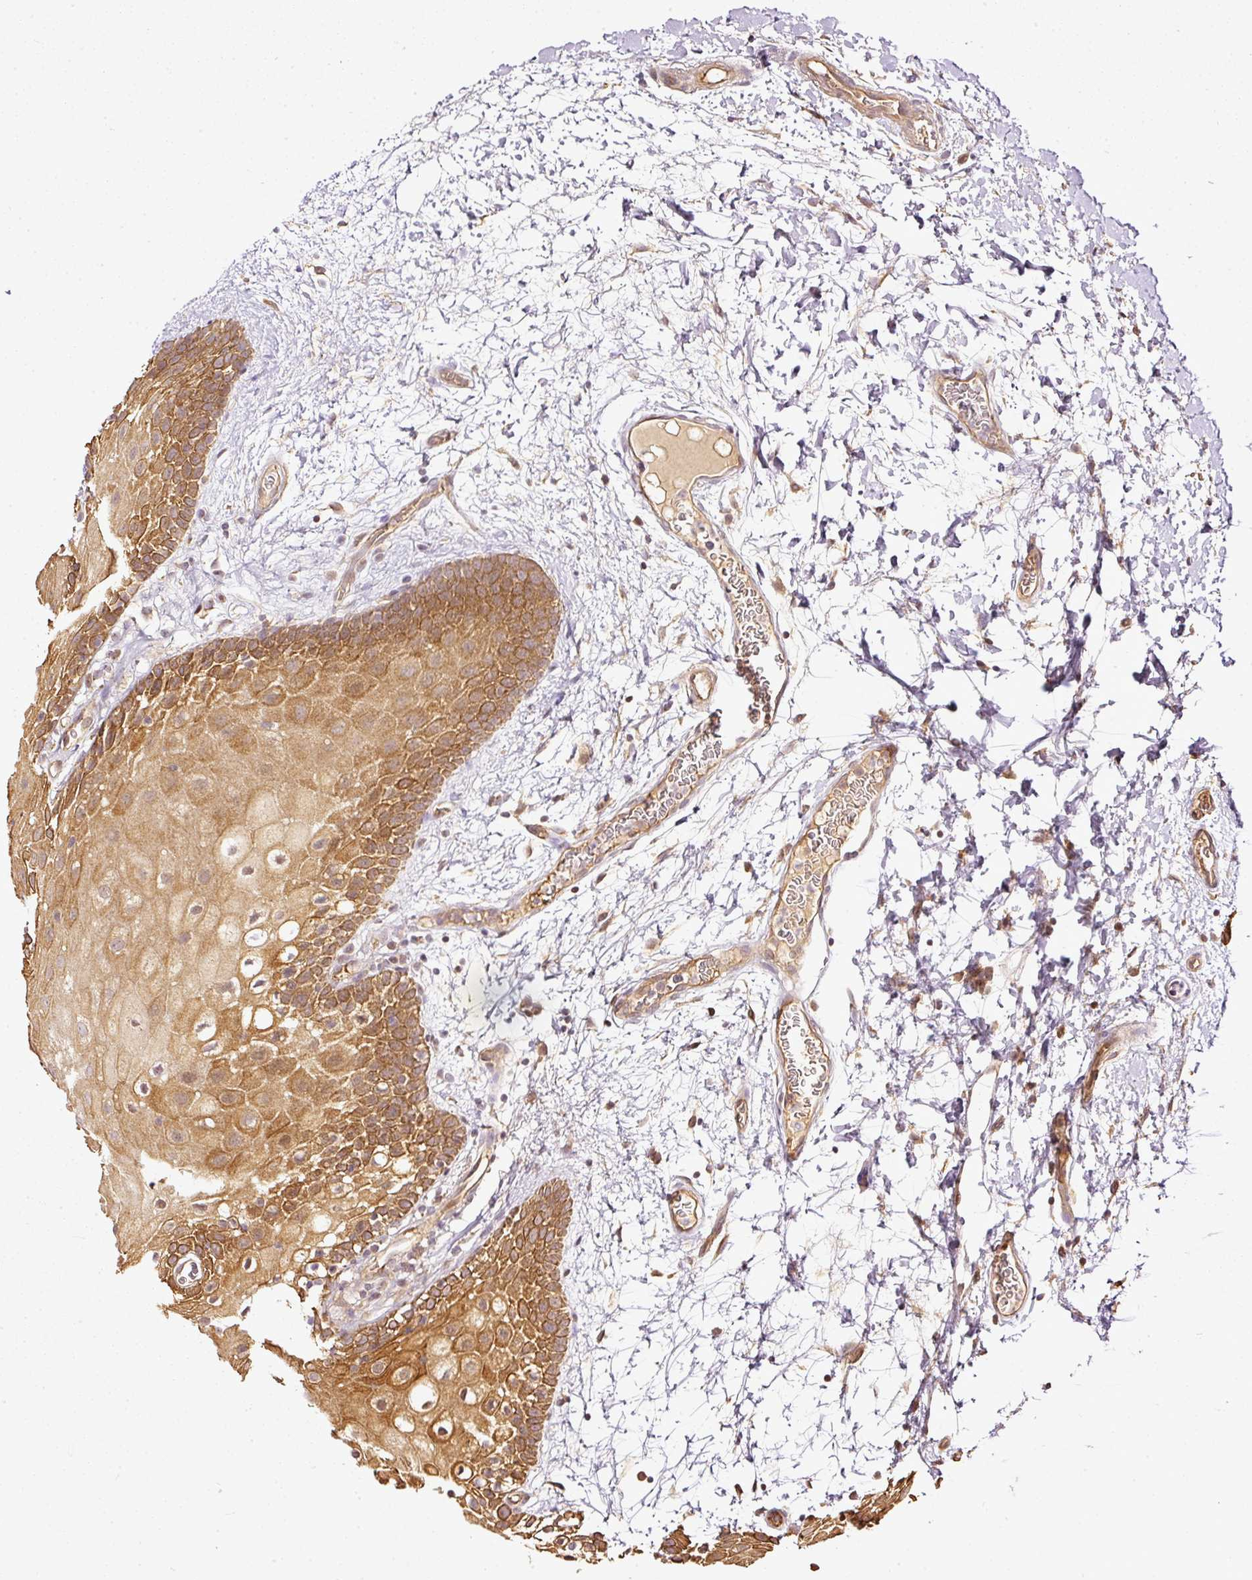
{"staining": {"intensity": "strong", "quantity": ">75%", "location": "cytoplasmic/membranous,nuclear"}, "tissue": "oral mucosa", "cell_type": "Squamous epithelial cells", "image_type": "normal", "snomed": [{"axis": "morphology", "description": "Normal tissue, NOS"}, {"axis": "morphology", "description": "Squamous cell carcinoma, NOS"}, {"axis": "topography", "description": "Oral tissue"}, {"axis": "topography", "description": "Tounge, NOS"}, {"axis": "topography", "description": "Head-Neck"}], "caption": "DAB immunohistochemical staining of normal human oral mucosa reveals strong cytoplasmic/membranous,nuclear protein staining in about >75% of squamous epithelial cells. (IHC, brightfield microscopy, high magnification).", "gene": "MIF4GD", "patient": {"sex": "male", "age": 76}}